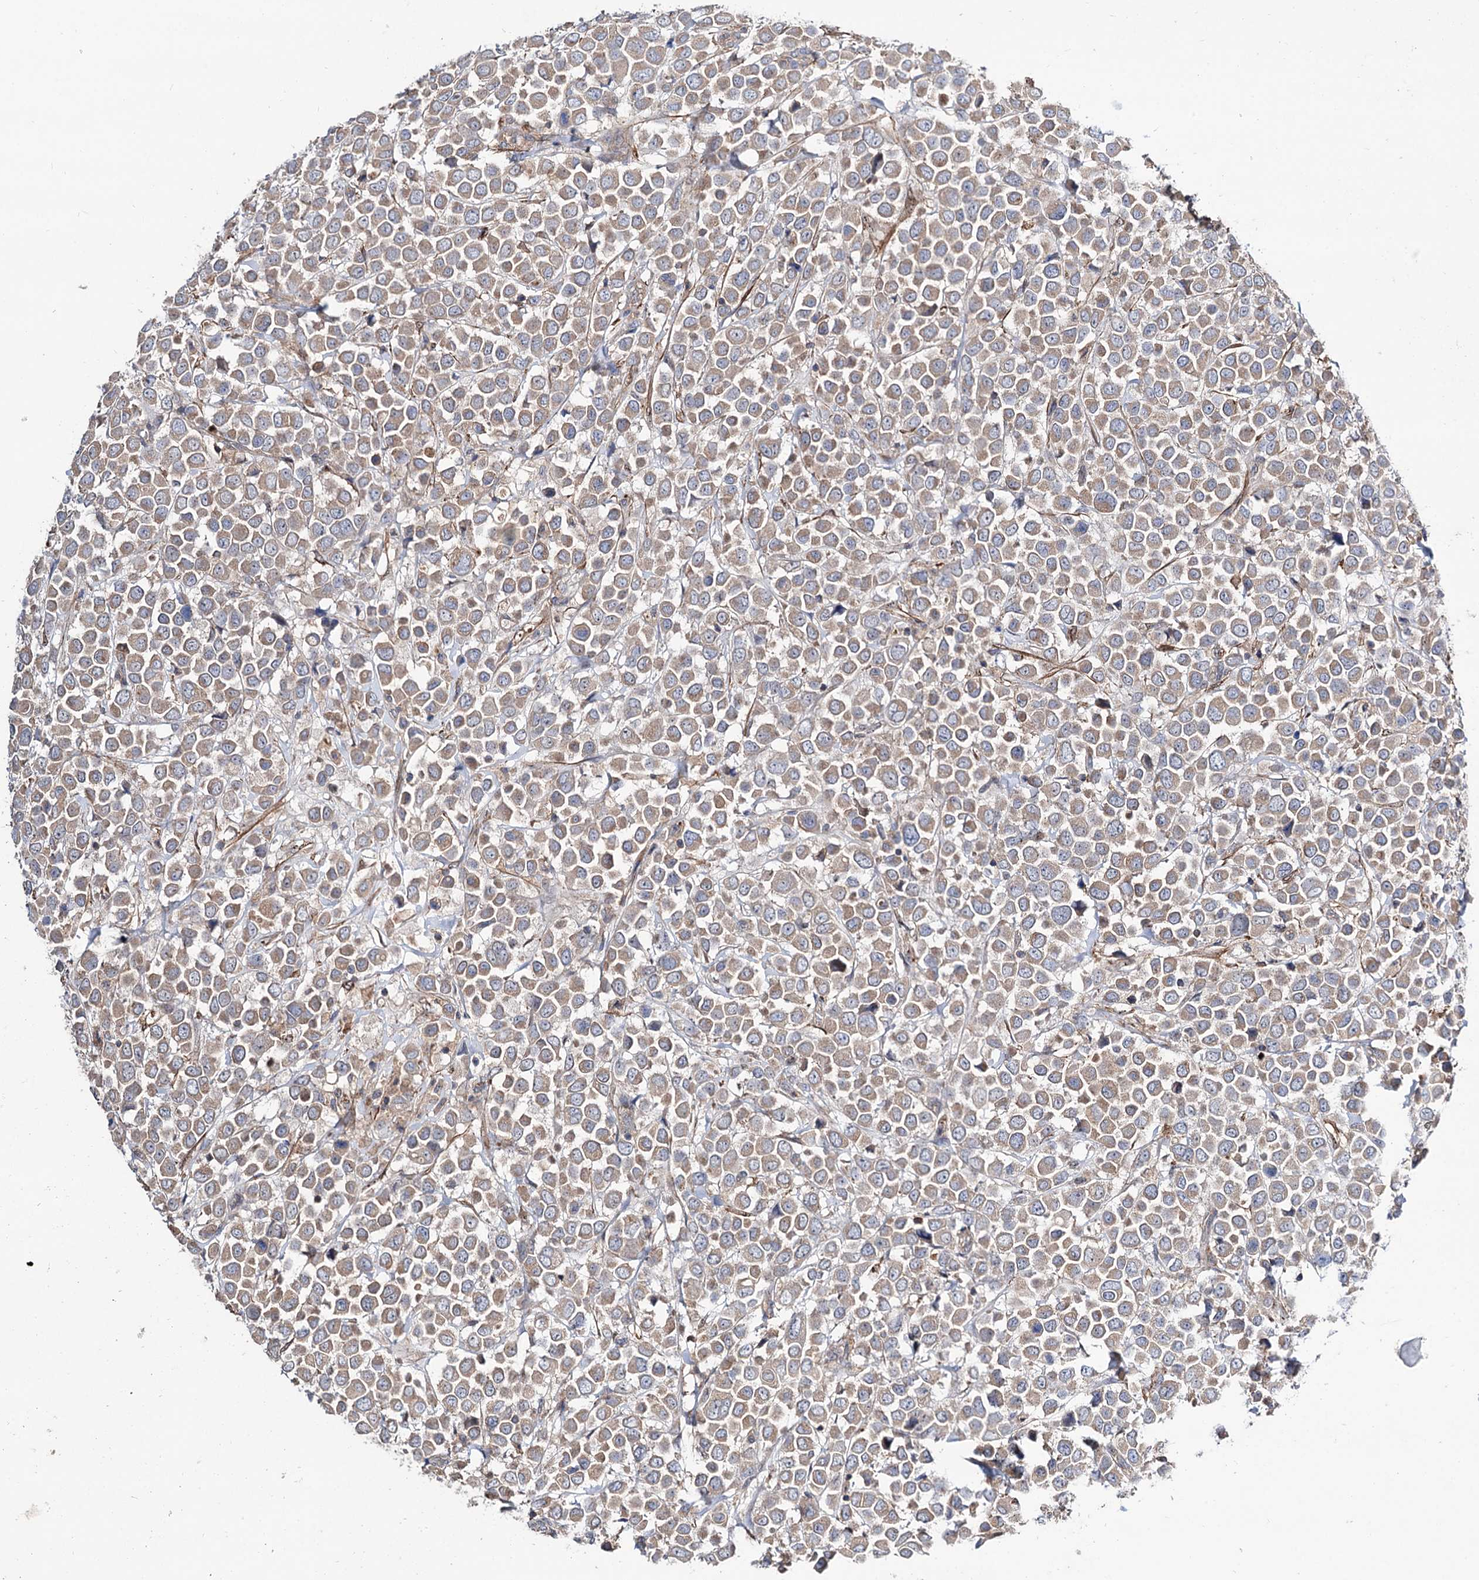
{"staining": {"intensity": "moderate", "quantity": ">75%", "location": "cytoplasmic/membranous"}, "tissue": "breast cancer", "cell_type": "Tumor cells", "image_type": "cancer", "snomed": [{"axis": "morphology", "description": "Duct carcinoma"}, {"axis": "topography", "description": "Breast"}], "caption": "This micrograph exhibits IHC staining of human infiltrating ductal carcinoma (breast), with medium moderate cytoplasmic/membranous expression in about >75% of tumor cells.", "gene": "SEC24A", "patient": {"sex": "female", "age": 61}}